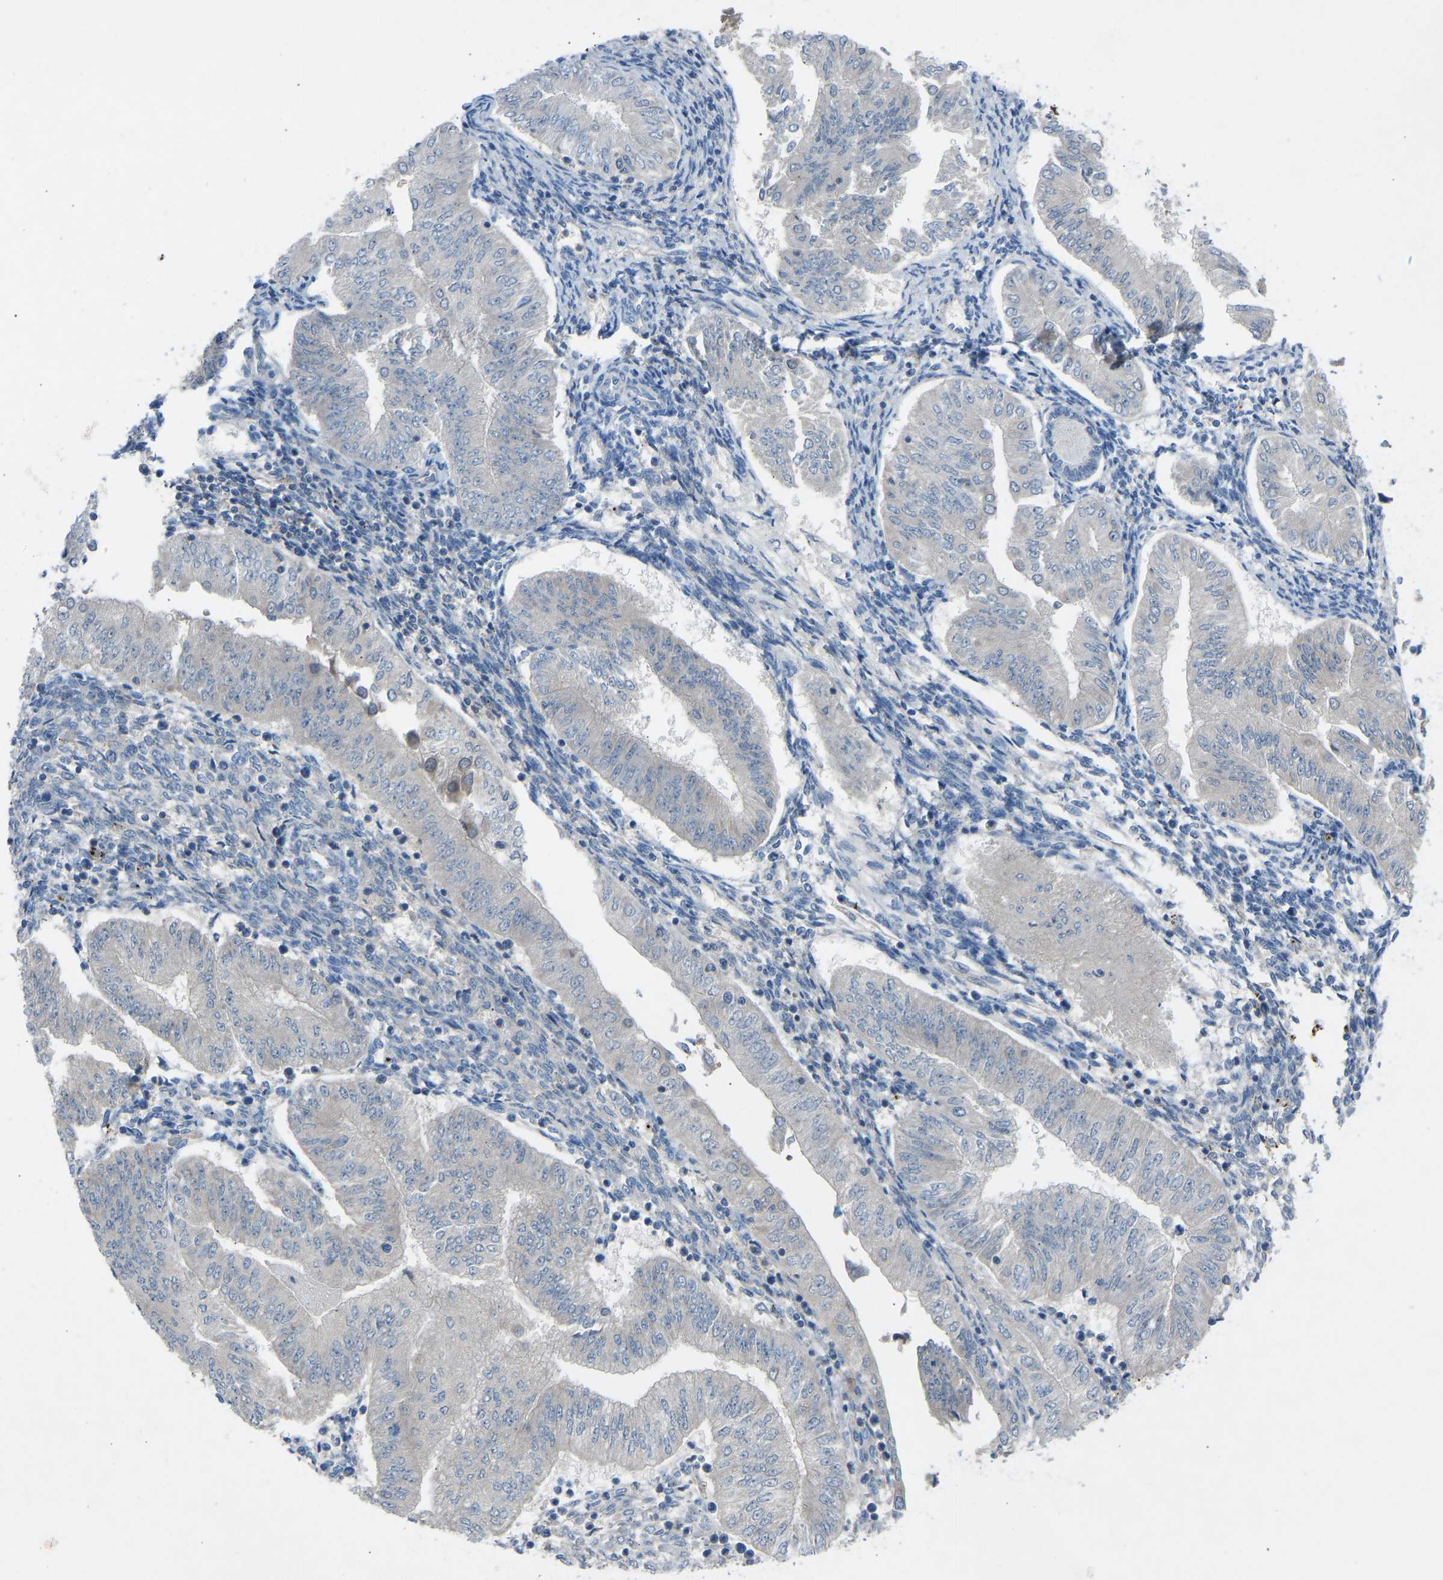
{"staining": {"intensity": "negative", "quantity": "none", "location": "none"}, "tissue": "endometrial cancer", "cell_type": "Tumor cells", "image_type": "cancer", "snomed": [{"axis": "morphology", "description": "Normal tissue, NOS"}, {"axis": "morphology", "description": "Adenocarcinoma, NOS"}, {"axis": "topography", "description": "Endometrium"}], "caption": "An immunohistochemistry (IHC) photomicrograph of endometrial adenocarcinoma is shown. There is no staining in tumor cells of endometrial adenocarcinoma.", "gene": "GRK6", "patient": {"sex": "female", "age": 53}}